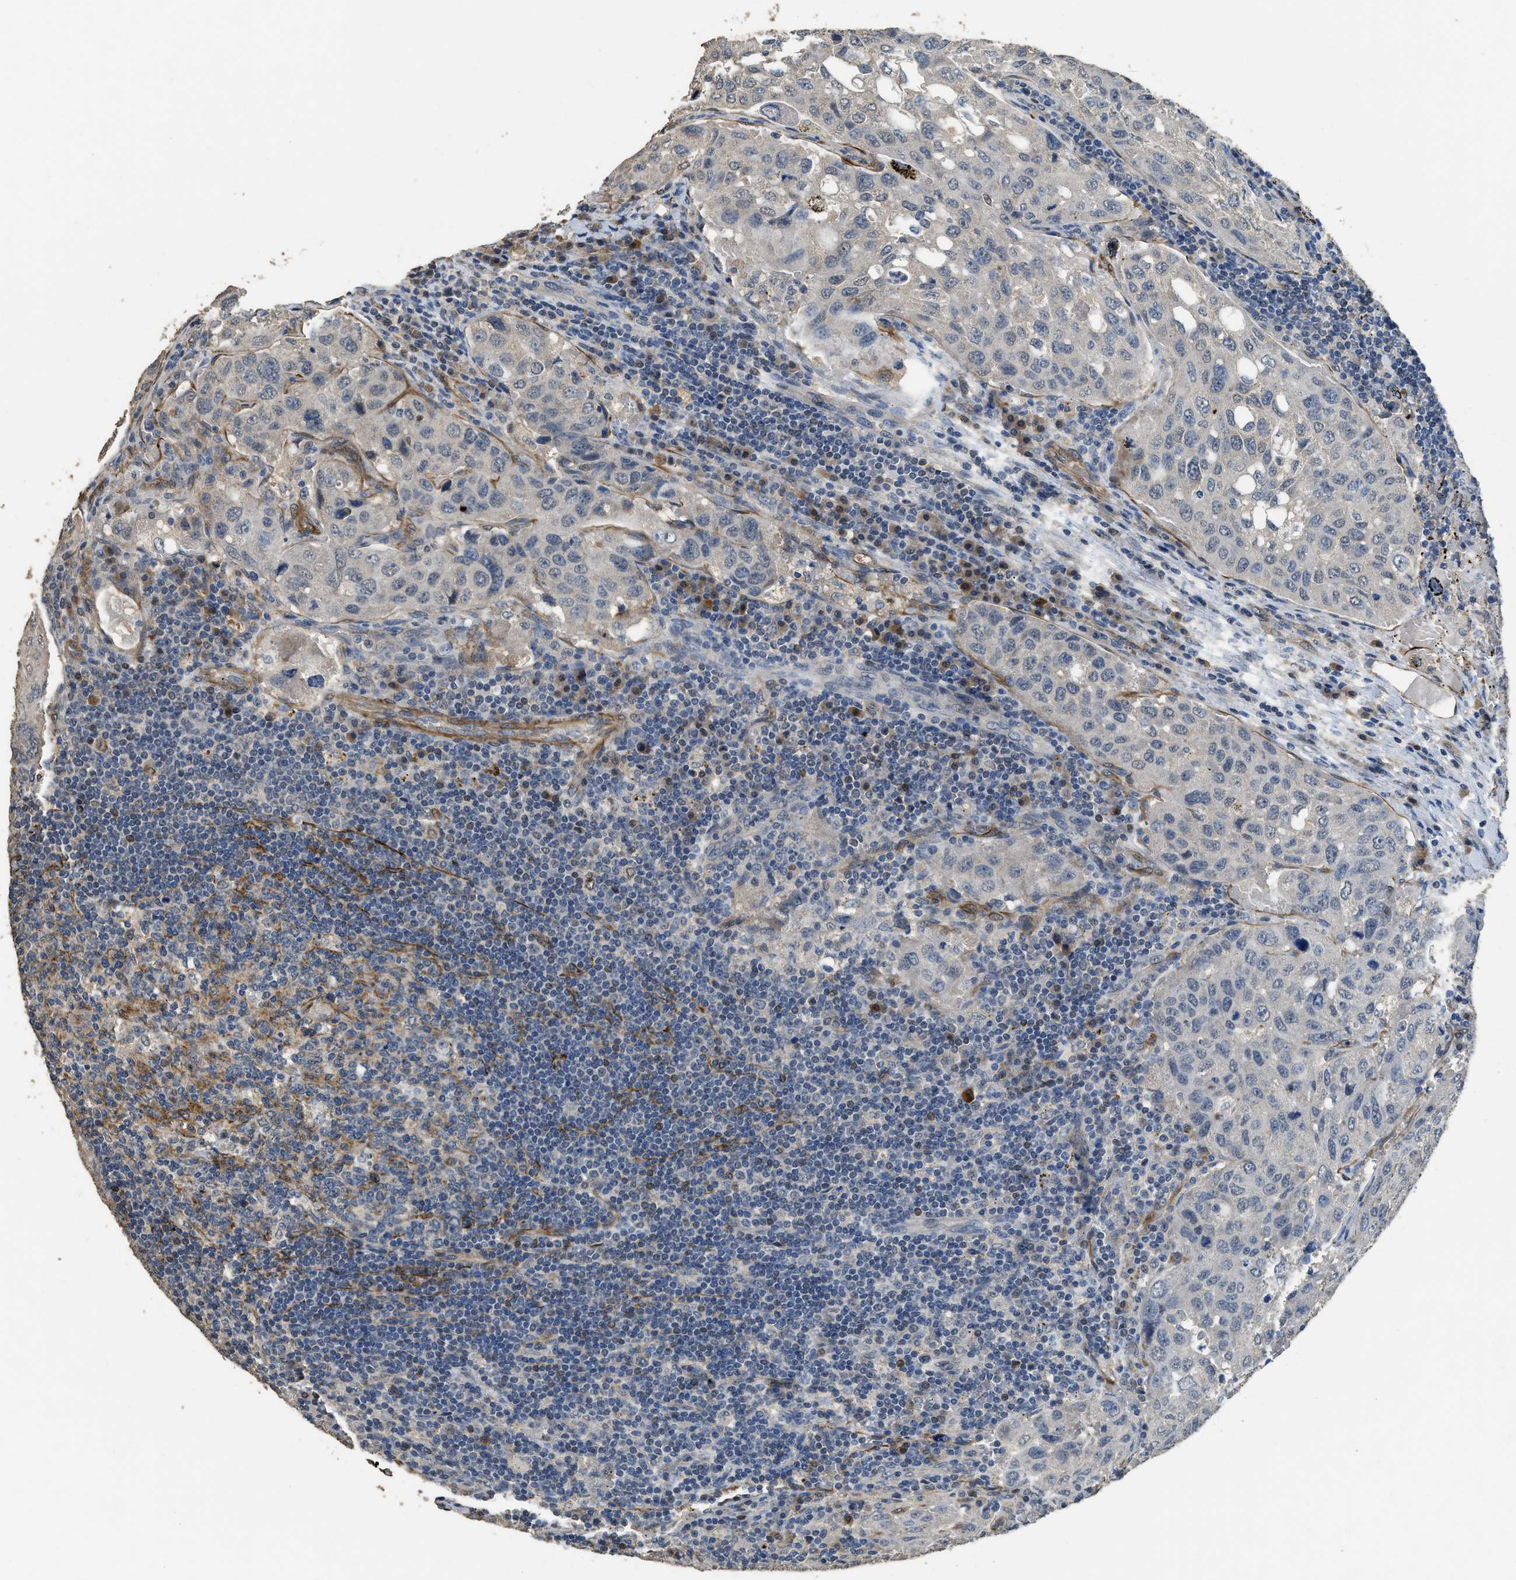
{"staining": {"intensity": "negative", "quantity": "none", "location": "none"}, "tissue": "urothelial cancer", "cell_type": "Tumor cells", "image_type": "cancer", "snomed": [{"axis": "morphology", "description": "Urothelial carcinoma, High grade"}, {"axis": "topography", "description": "Lymph node"}, {"axis": "topography", "description": "Urinary bladder"}], "caption": "High power microscopy image of an IHC histopathology image of high-grade urothelial carcinoma, revealing no significant expression in tumor cells.", "gene": "SYNM", "patient": {"sex": "male", "age": 51}}